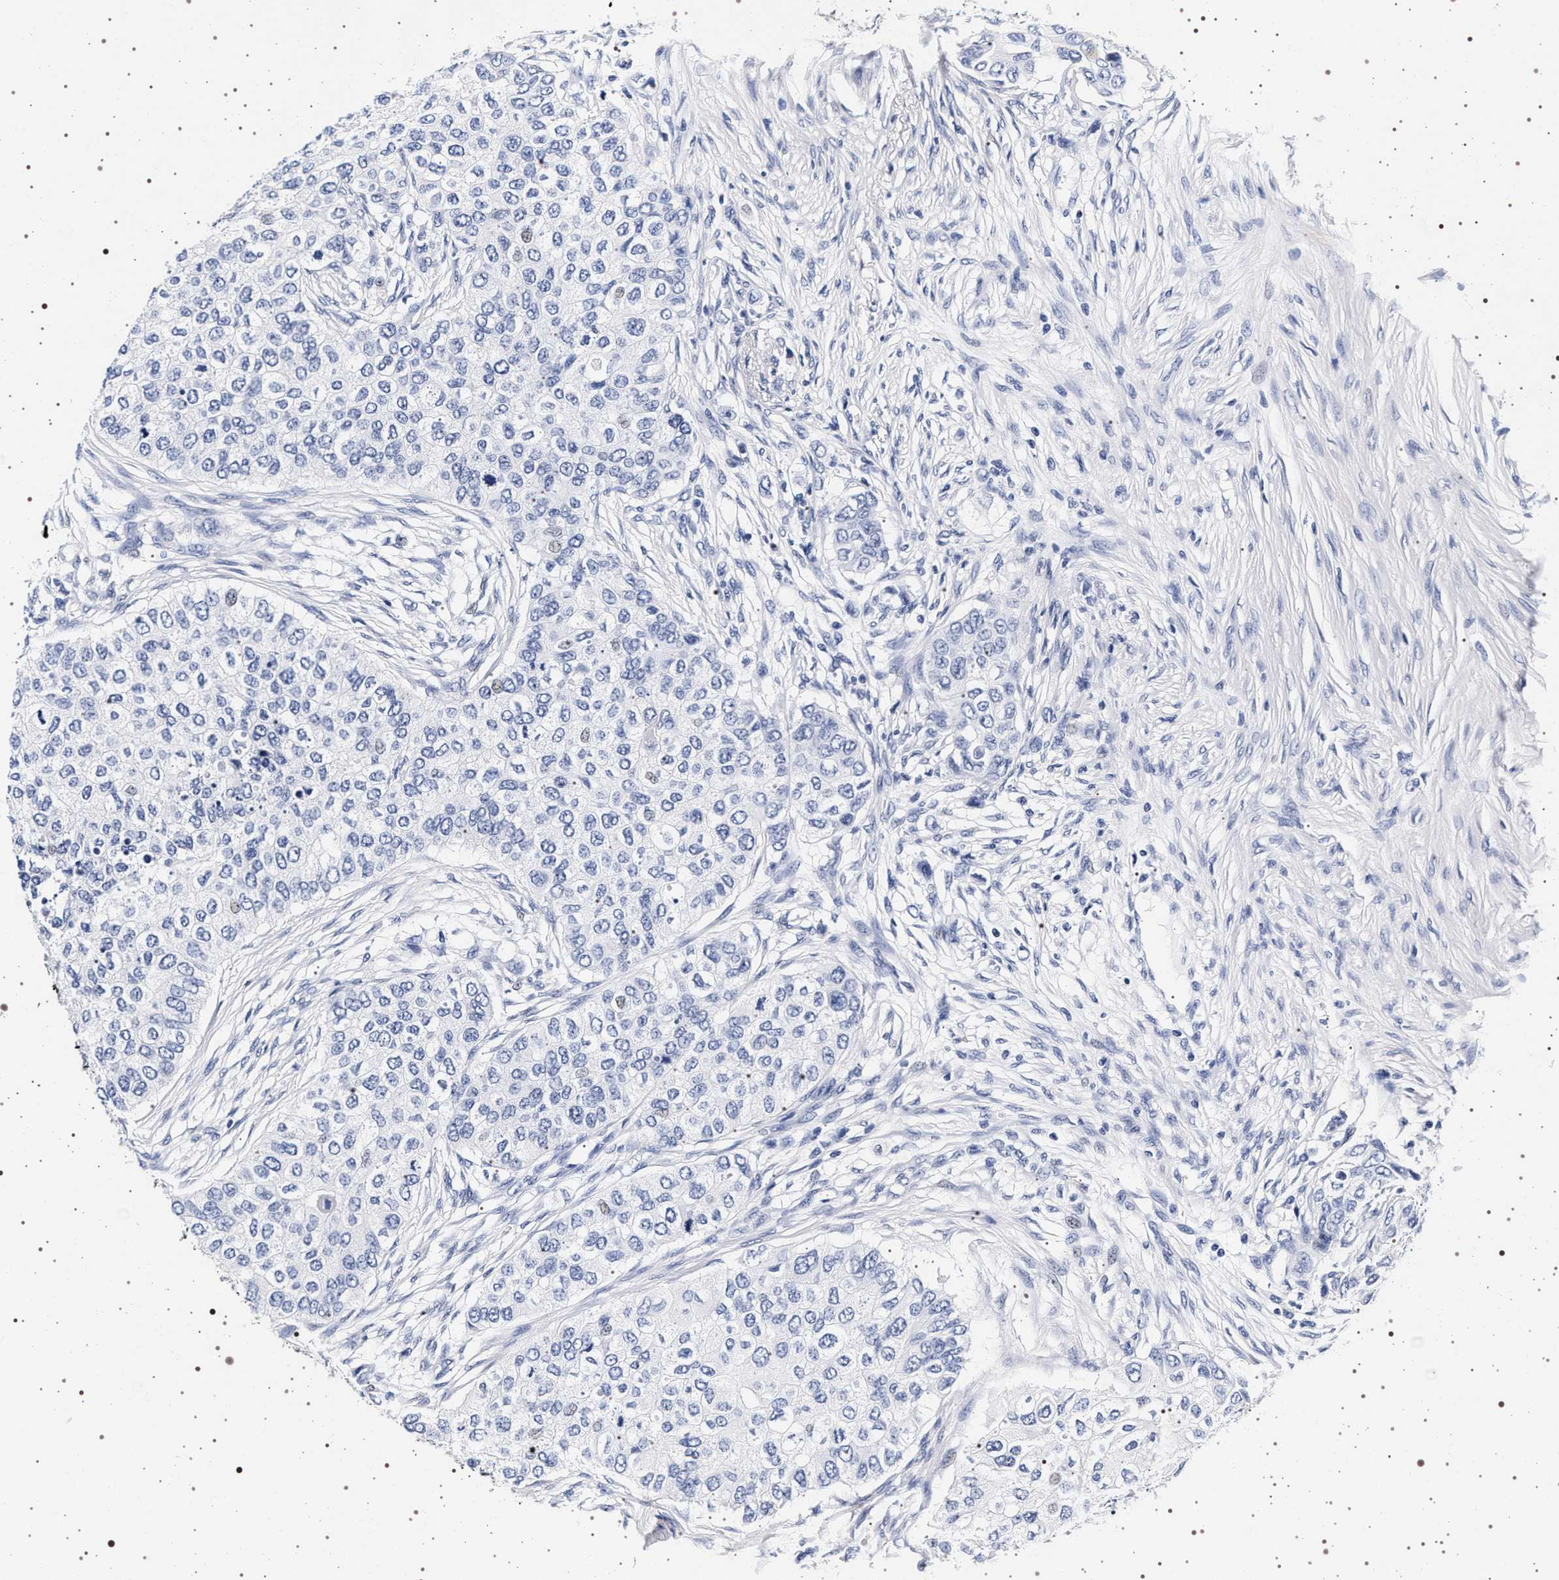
{"staining": {"intensity": "negative", "quantity": "none", "location": "none"}, "tissue": "breast cancer", "cell_type": "Tumor cells", "image_type": "cancer", "snomed": [{"axis": "morphology", "description": "Normal tissue, NOS"}, {"axis": "morphology", "description": "Duct carcinoma"}, {"axis": "topography", "description": "Breast"}], "caption": "Tumor cells are negative for brown protein staining in breast intraductal carcinoma.", "gene": "SYN1", "patient": {"sex": "female", "age": 49}}